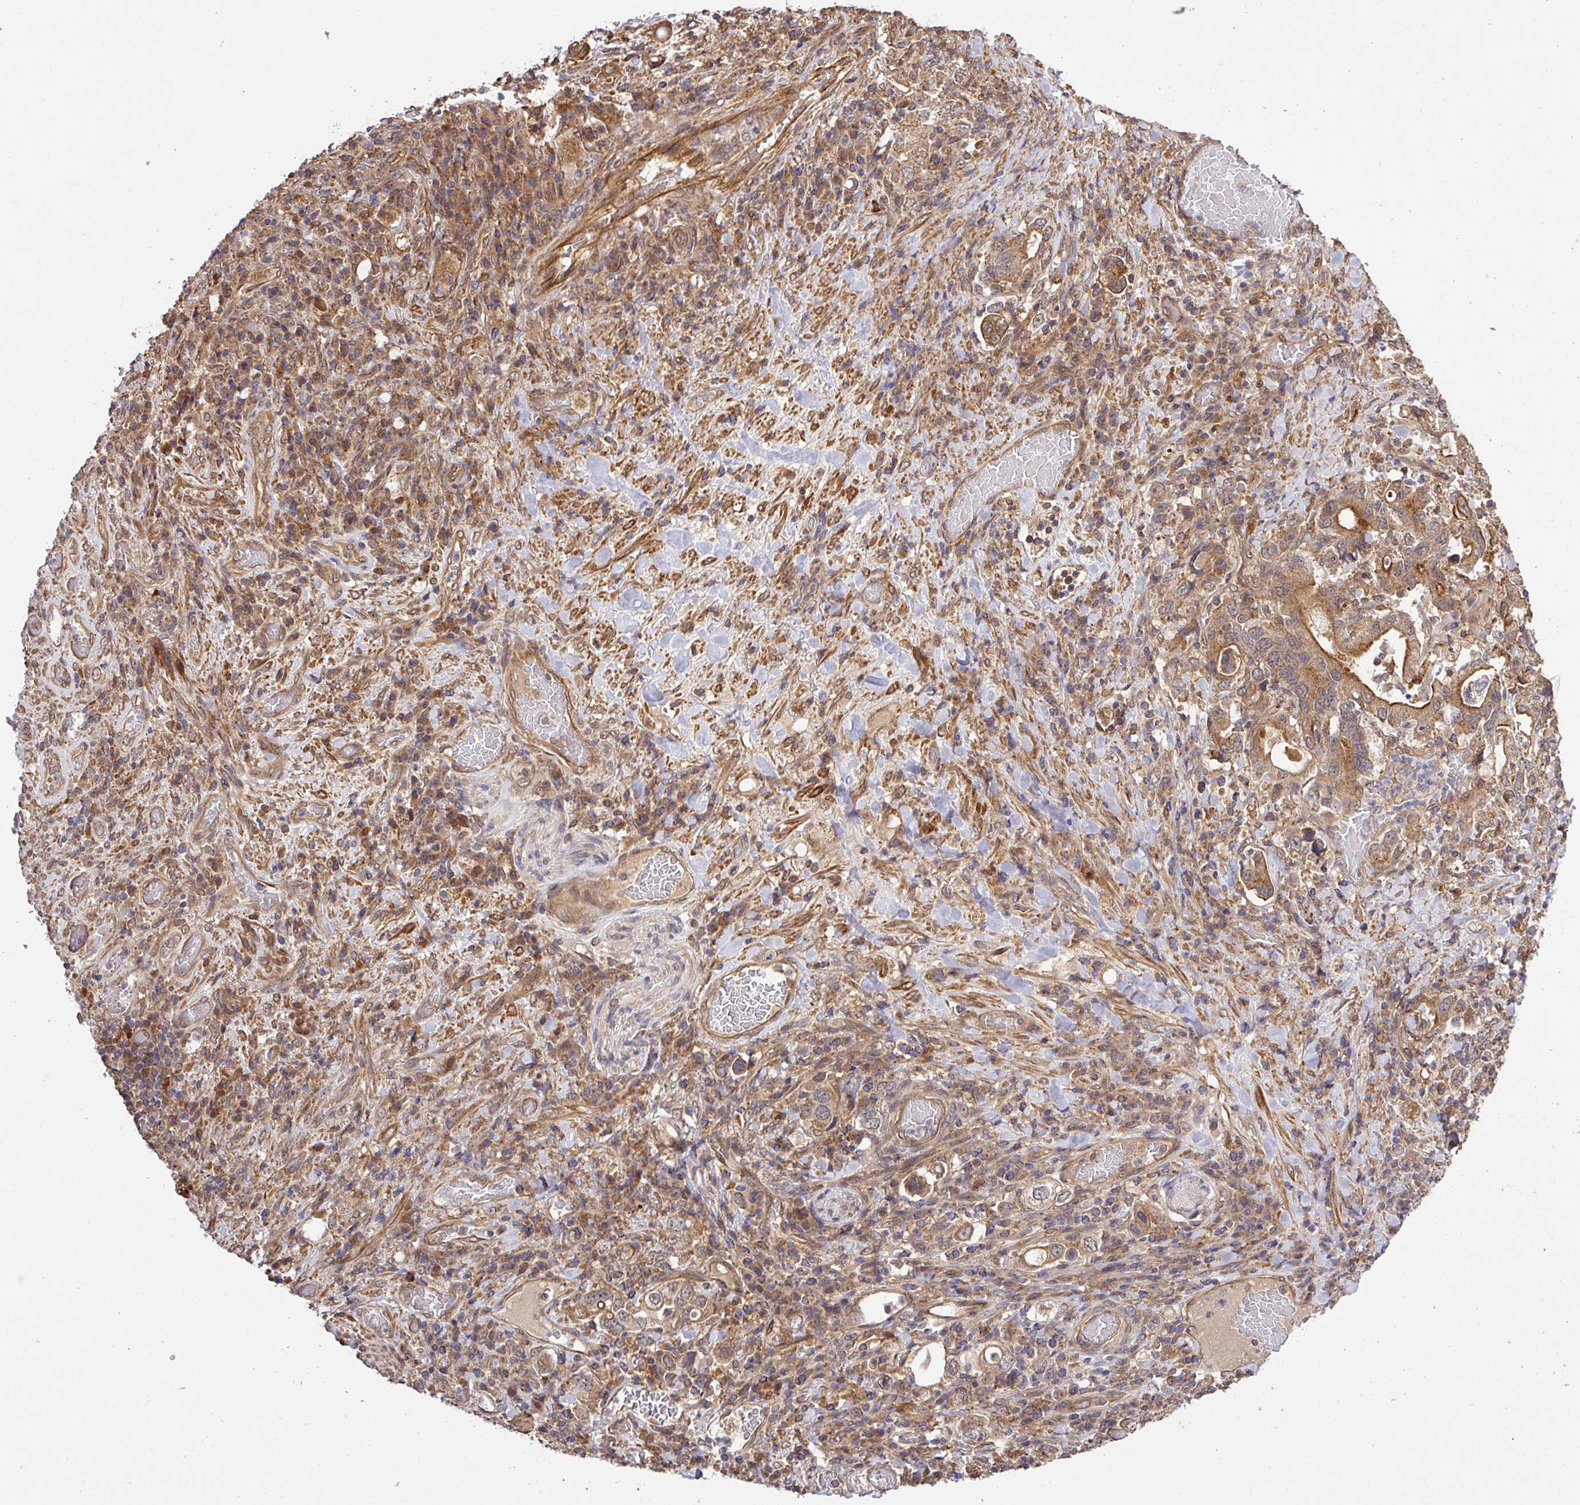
{"staining": {"intensity": "moderate", "quantity": "25%-75%", "location": "cytoplasmic/membranous"}, "tissue": "stomach cancer", "cell_type": "Tumor cells", "image_type": "cancer", "snomed": [{"axis": "morphology", "description": "Adenocarcinoma, NOS"}, {"axis": "topography", "description": "Stomach, upper"}, {"axis": "topography", "description": "Stomach"}], "caption": "A micrograph showing moderate cytoplasmic/membranous expression in approximately 25%-75% of tumor cells in stomach cancer, as visualized by brown immunohistochemical staining.", "gene": "ARPIN", "patient": {"sex": "male", "age": 62}}